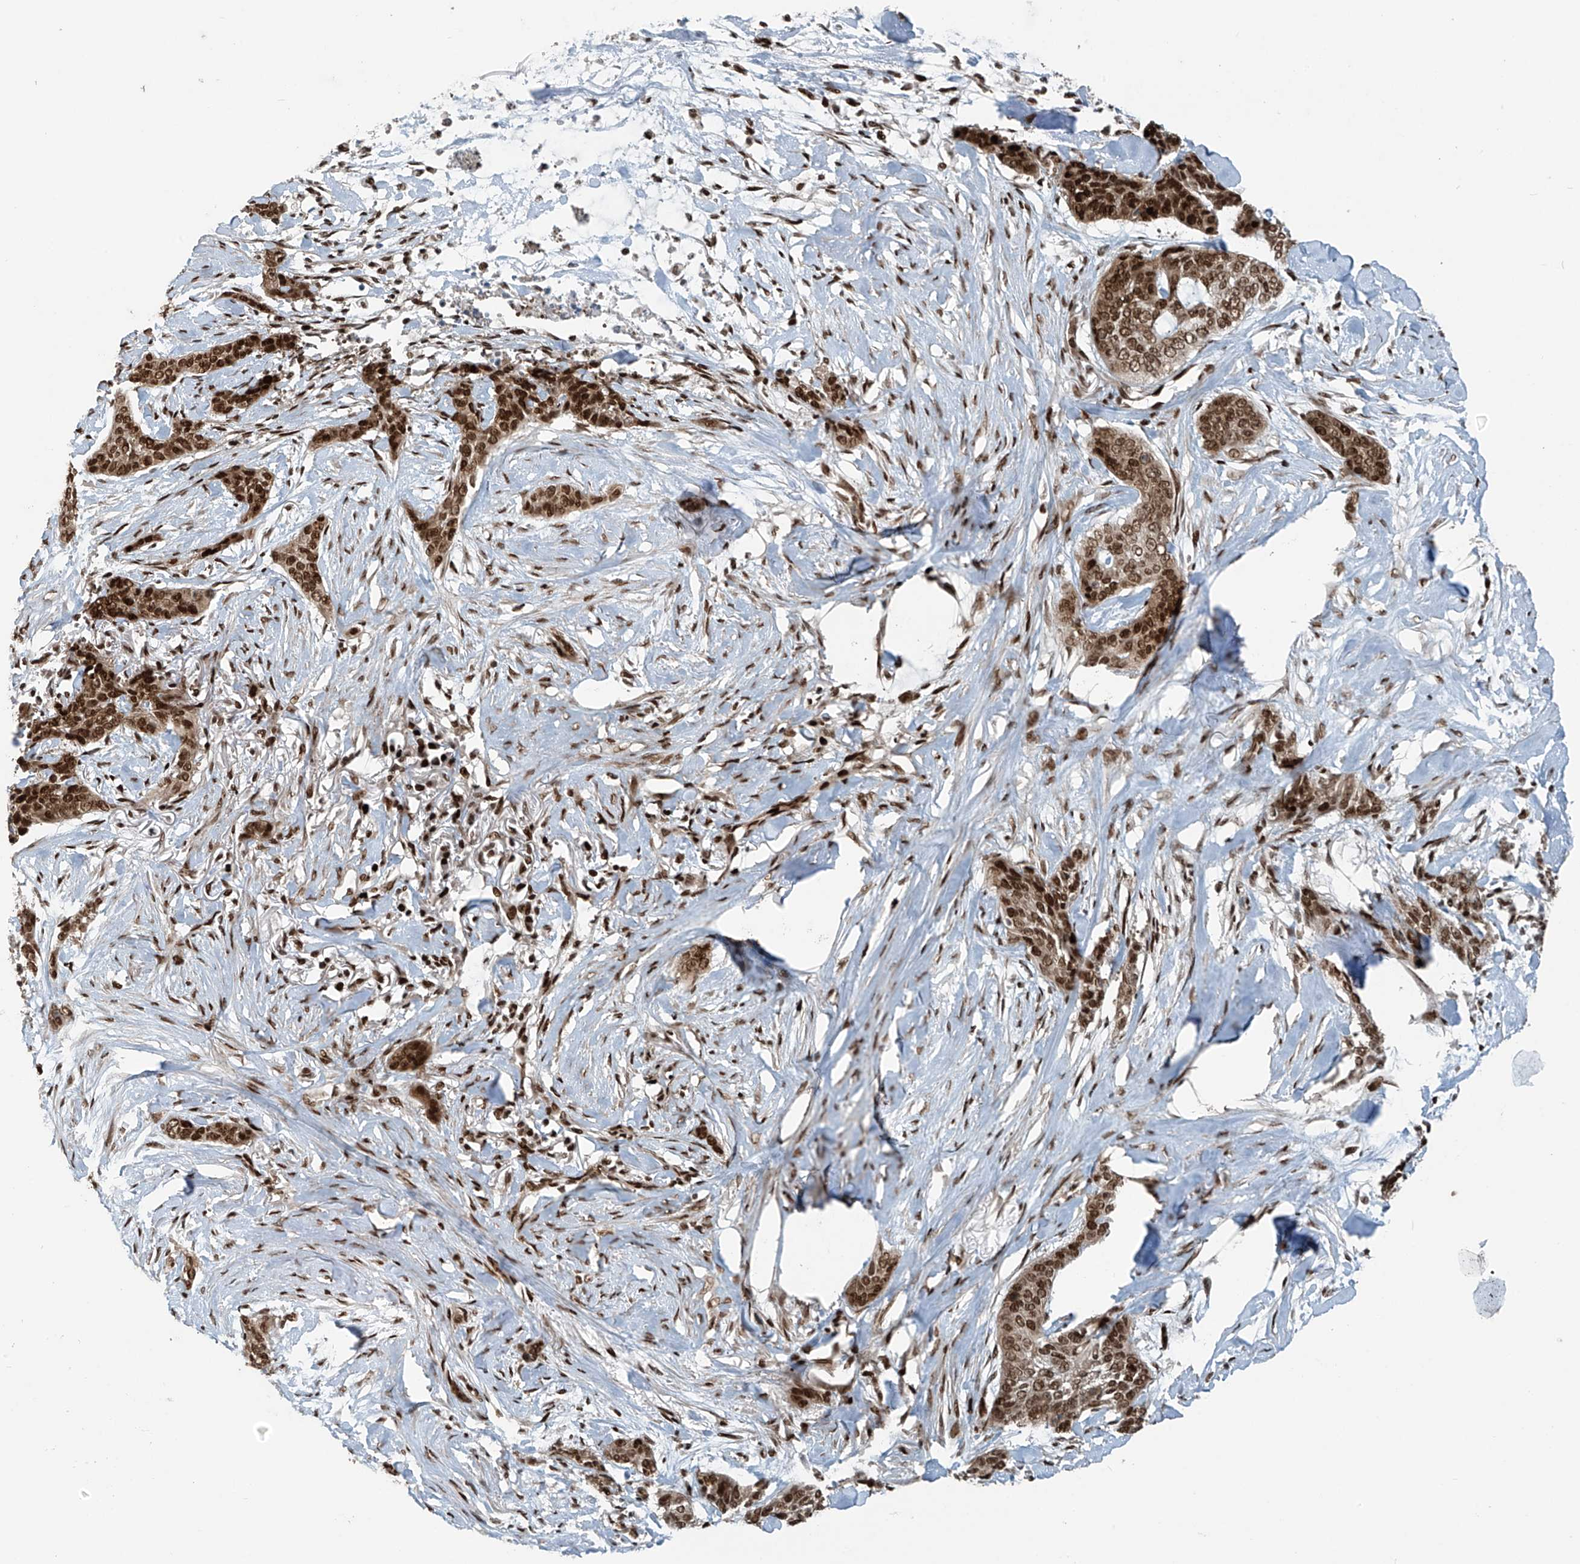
{"staining": {"intensity": "strong", "quantity": ">75%", "location": "nuclear"}, "tissue": "skin cancer", "cell_type": "Tumor cells", "image_type": "cancer", "snomed": [{"axis": "morphology", "description": "Basal cell carcinoma"}, {"axis": "topography", "description": "Skin"}], "caption": "This histopathology image displays IHC staining of skin cancer (basal cell carcinoma), with high strong nuclear expression in approximately >75% of tumor cells.", "gene": "PCNP", "patient": {"sex": "female", "age": 64}}